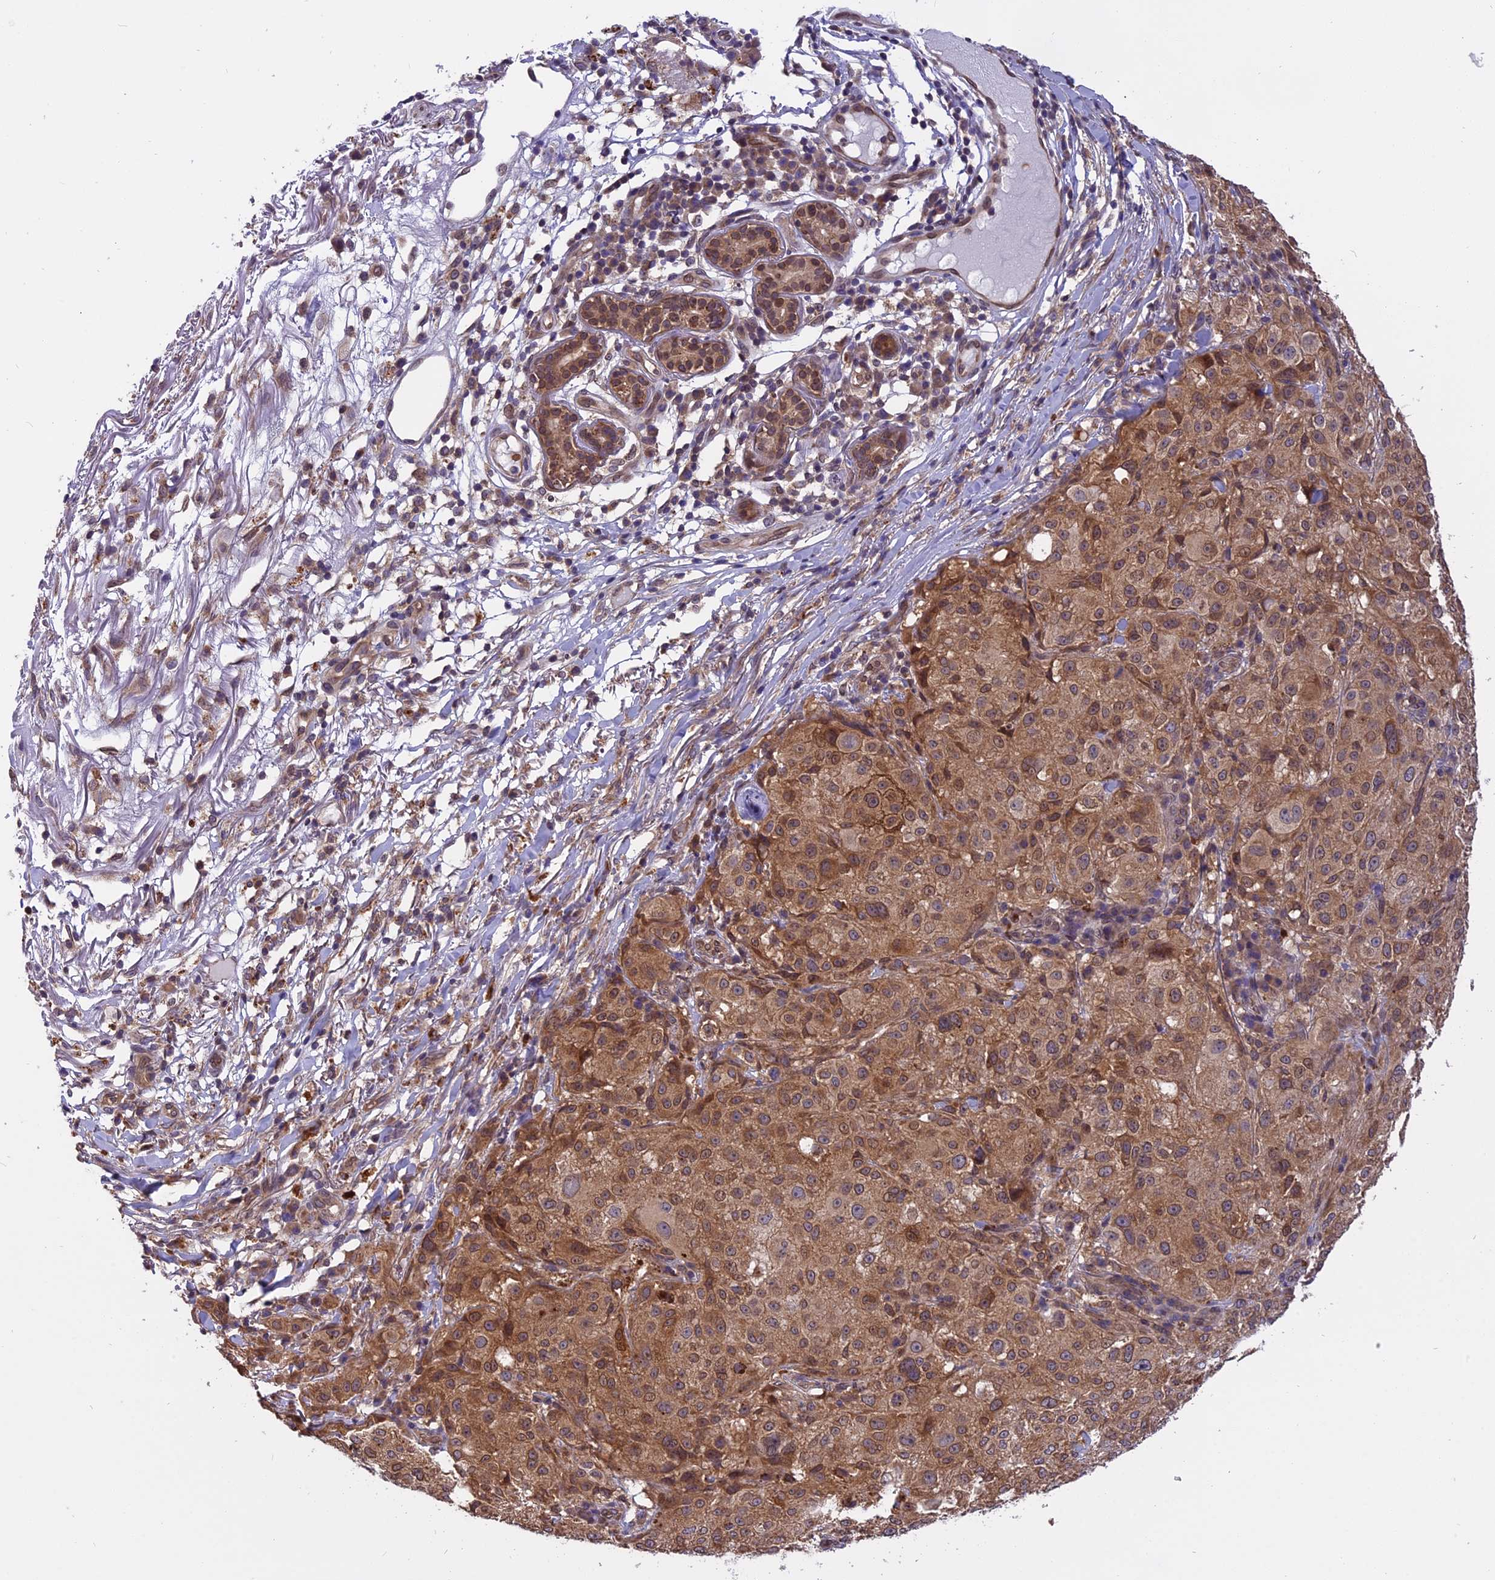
{"staining": {"intensity": "moderate", "quantity": ">75%", "location": "cytoplasmic/membranous,nuclear"}, "tissue": "melanoma", "cell_type": "Tumor cells", "image_type": "cancer", "snomed": [{"axis": "morphology", "description": "Necrosis, NOS"}, {"axis": "morphology", "description": "Malignant melanoma, NOS"}, {"axis": "topography", "description": "Skin"}], "caption": "Immunohistochemistry (IHC) (DAB) staining of malignant melanoma reveals moderate cytoplasmic/membranous and nuclear protein positivity in about >75% of tumor cells. The staining was performed using DAB to visualize the protein expression in brown, while the nuclei were stained in blue with hematoxylin (Magnification: 20x).", "gene": "CHMP2A", "patient": {"sex": "female", "age": 87}}